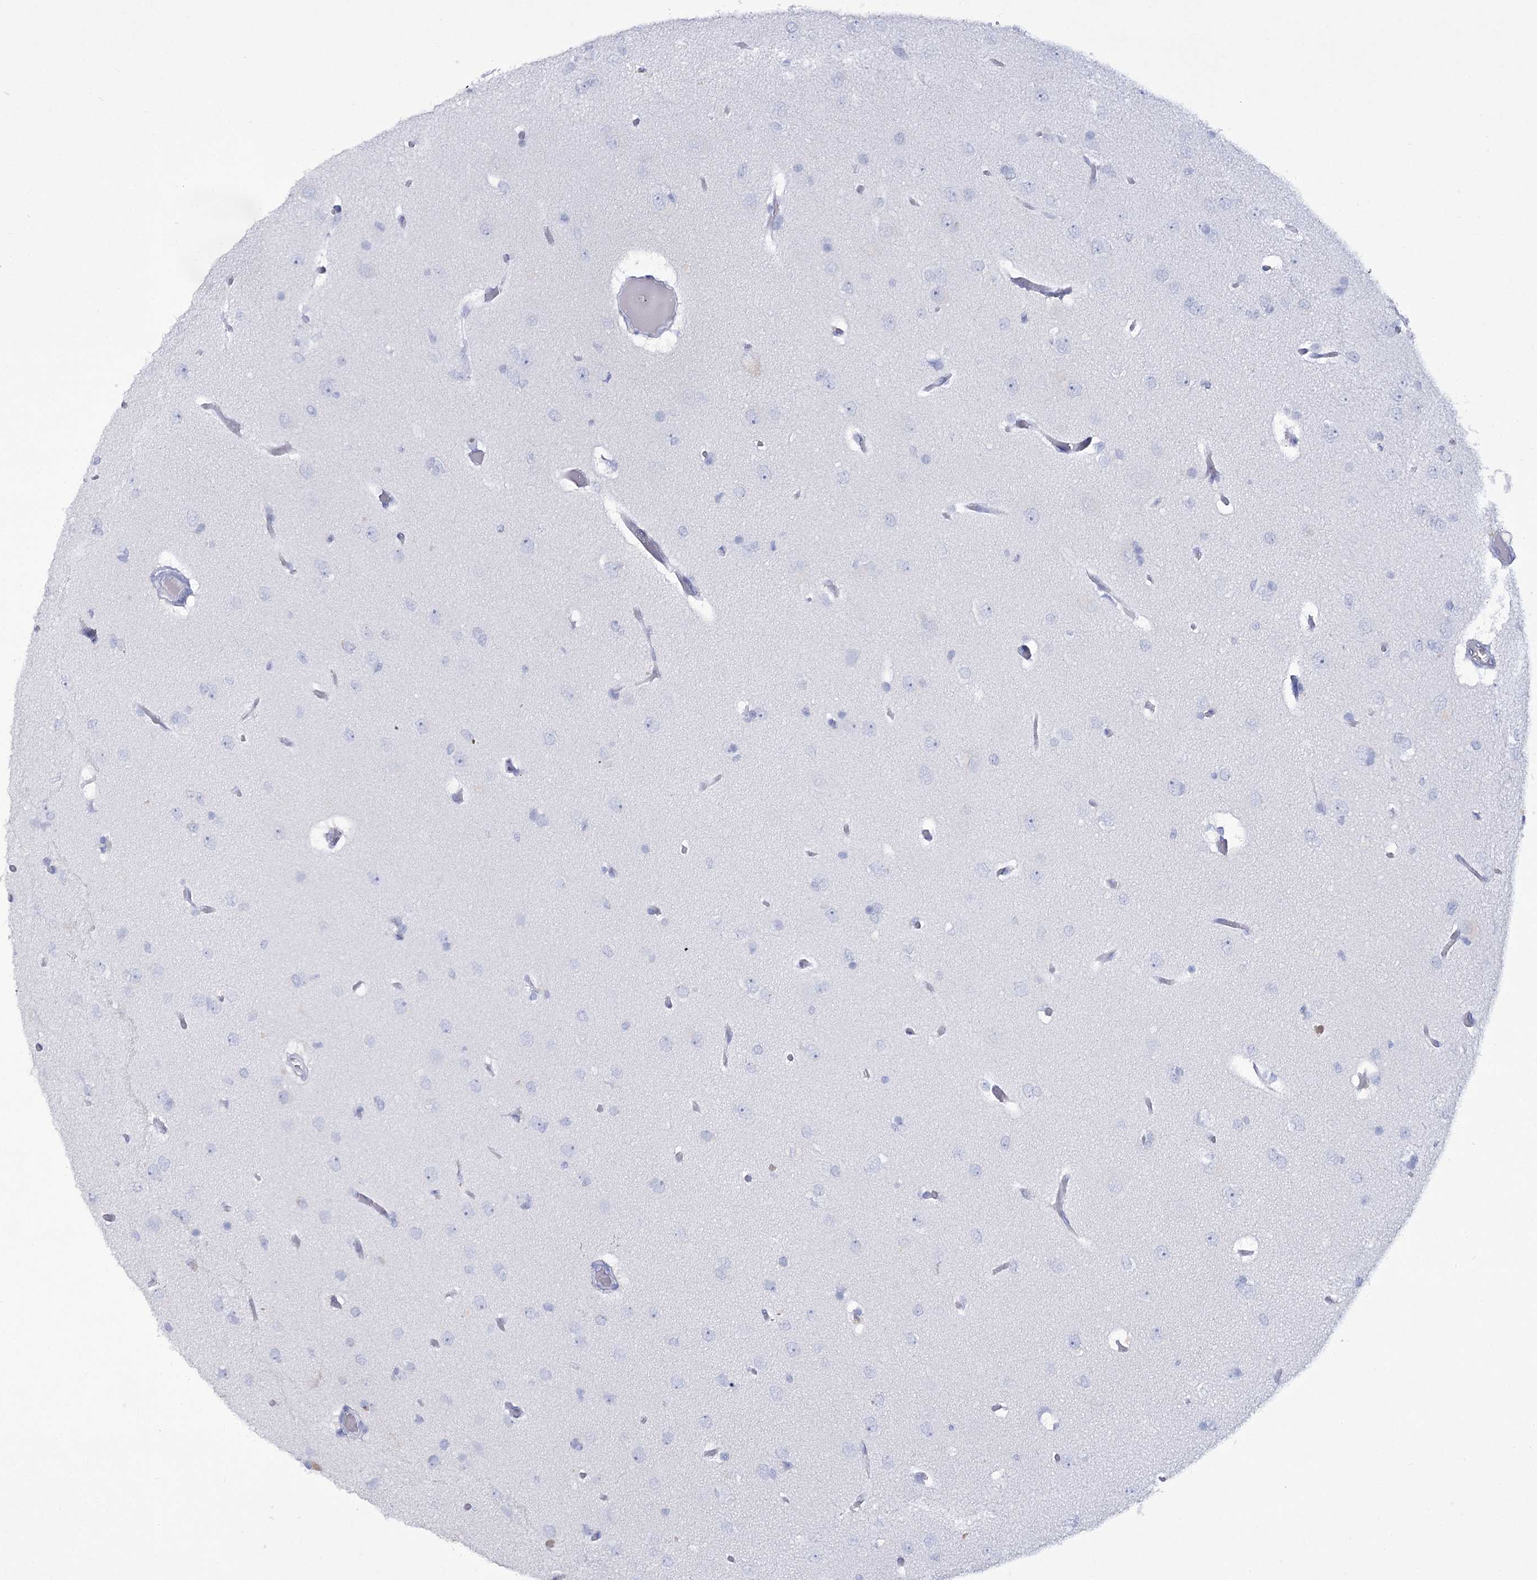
{"staining": {"intensity": "negative", "quantity": "none", "location": "none"}, "tissue": "glioma", "cell_type": "Tumor cells", "image_type": "cancer", "snomed": [{"axis": "morphology", "description": "Glioma, malignant, High grade"}, {"axis": "topography", "description": "Brain"}], "caption": "Immunohistochemistry image of neoplastic tissue: malignant glioma (high-grade) stained with DAB (3,3'-diaminobenzidine) exhibits no significant protein staining in tumor cells.", "gene": "RNF186", "patient": {"sex": "female", "age": 59}}